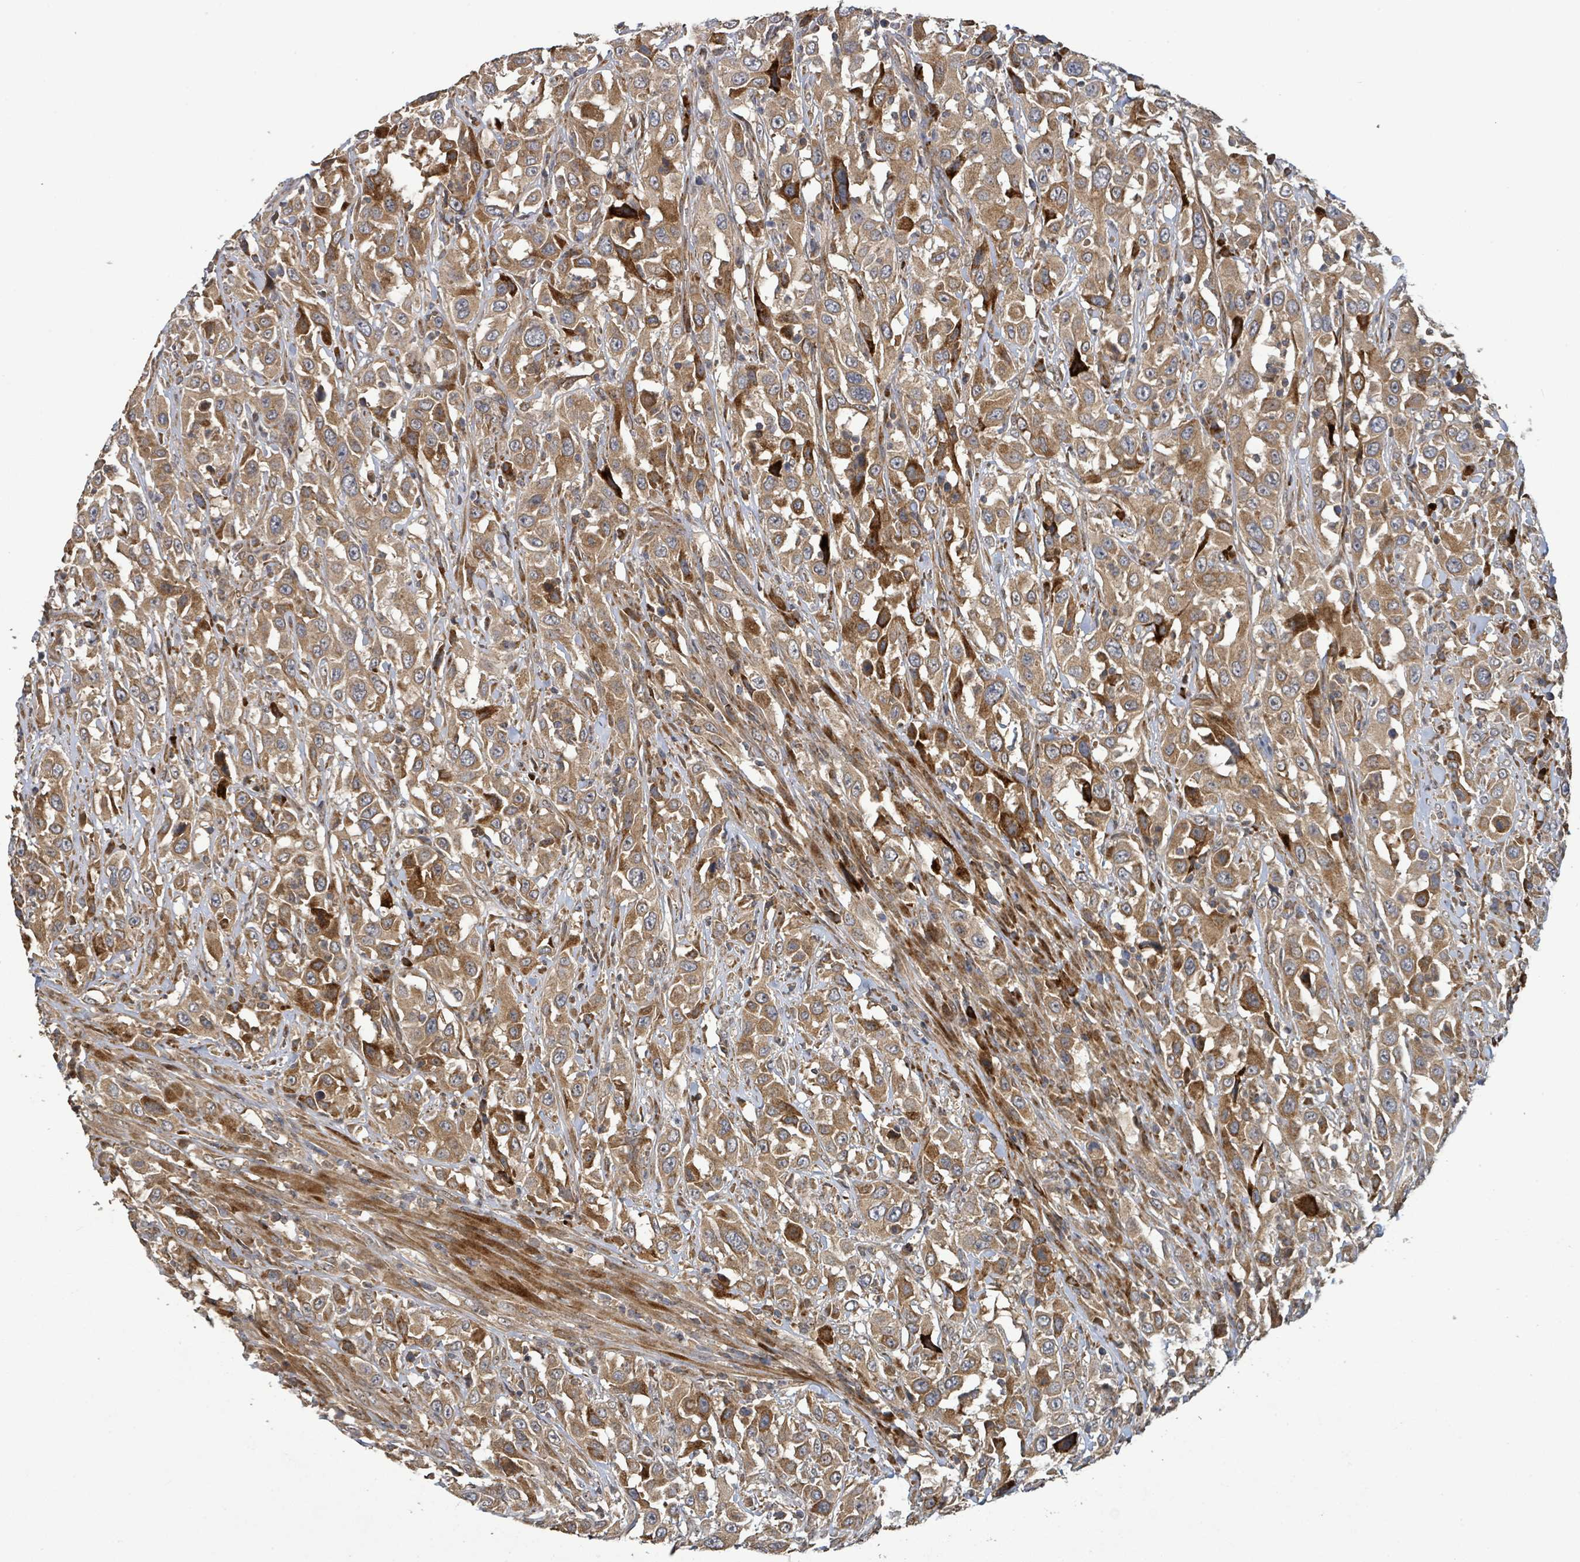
{"staining": {"intensity": "strong", "quantity": ">75%", "location": "cytoplasmic/membranous"}, "tissue": "urothelial cancer", "cell_type": "Tumor cells", "image_type": "cancer", "snomed": [{"axis": "morphology", "description": "Urothelial carcinoma, High grade"}, {"axis": "topography", "description": "Urinary bladder"}], "caption": "A histopathology image of human urothelial cancer stained for a protein demonstrates strong cytoplasmic/membranous brown staining in tumor cells.", "gene": "STARD4", "patient": {"sex": "male", "age": 61}}